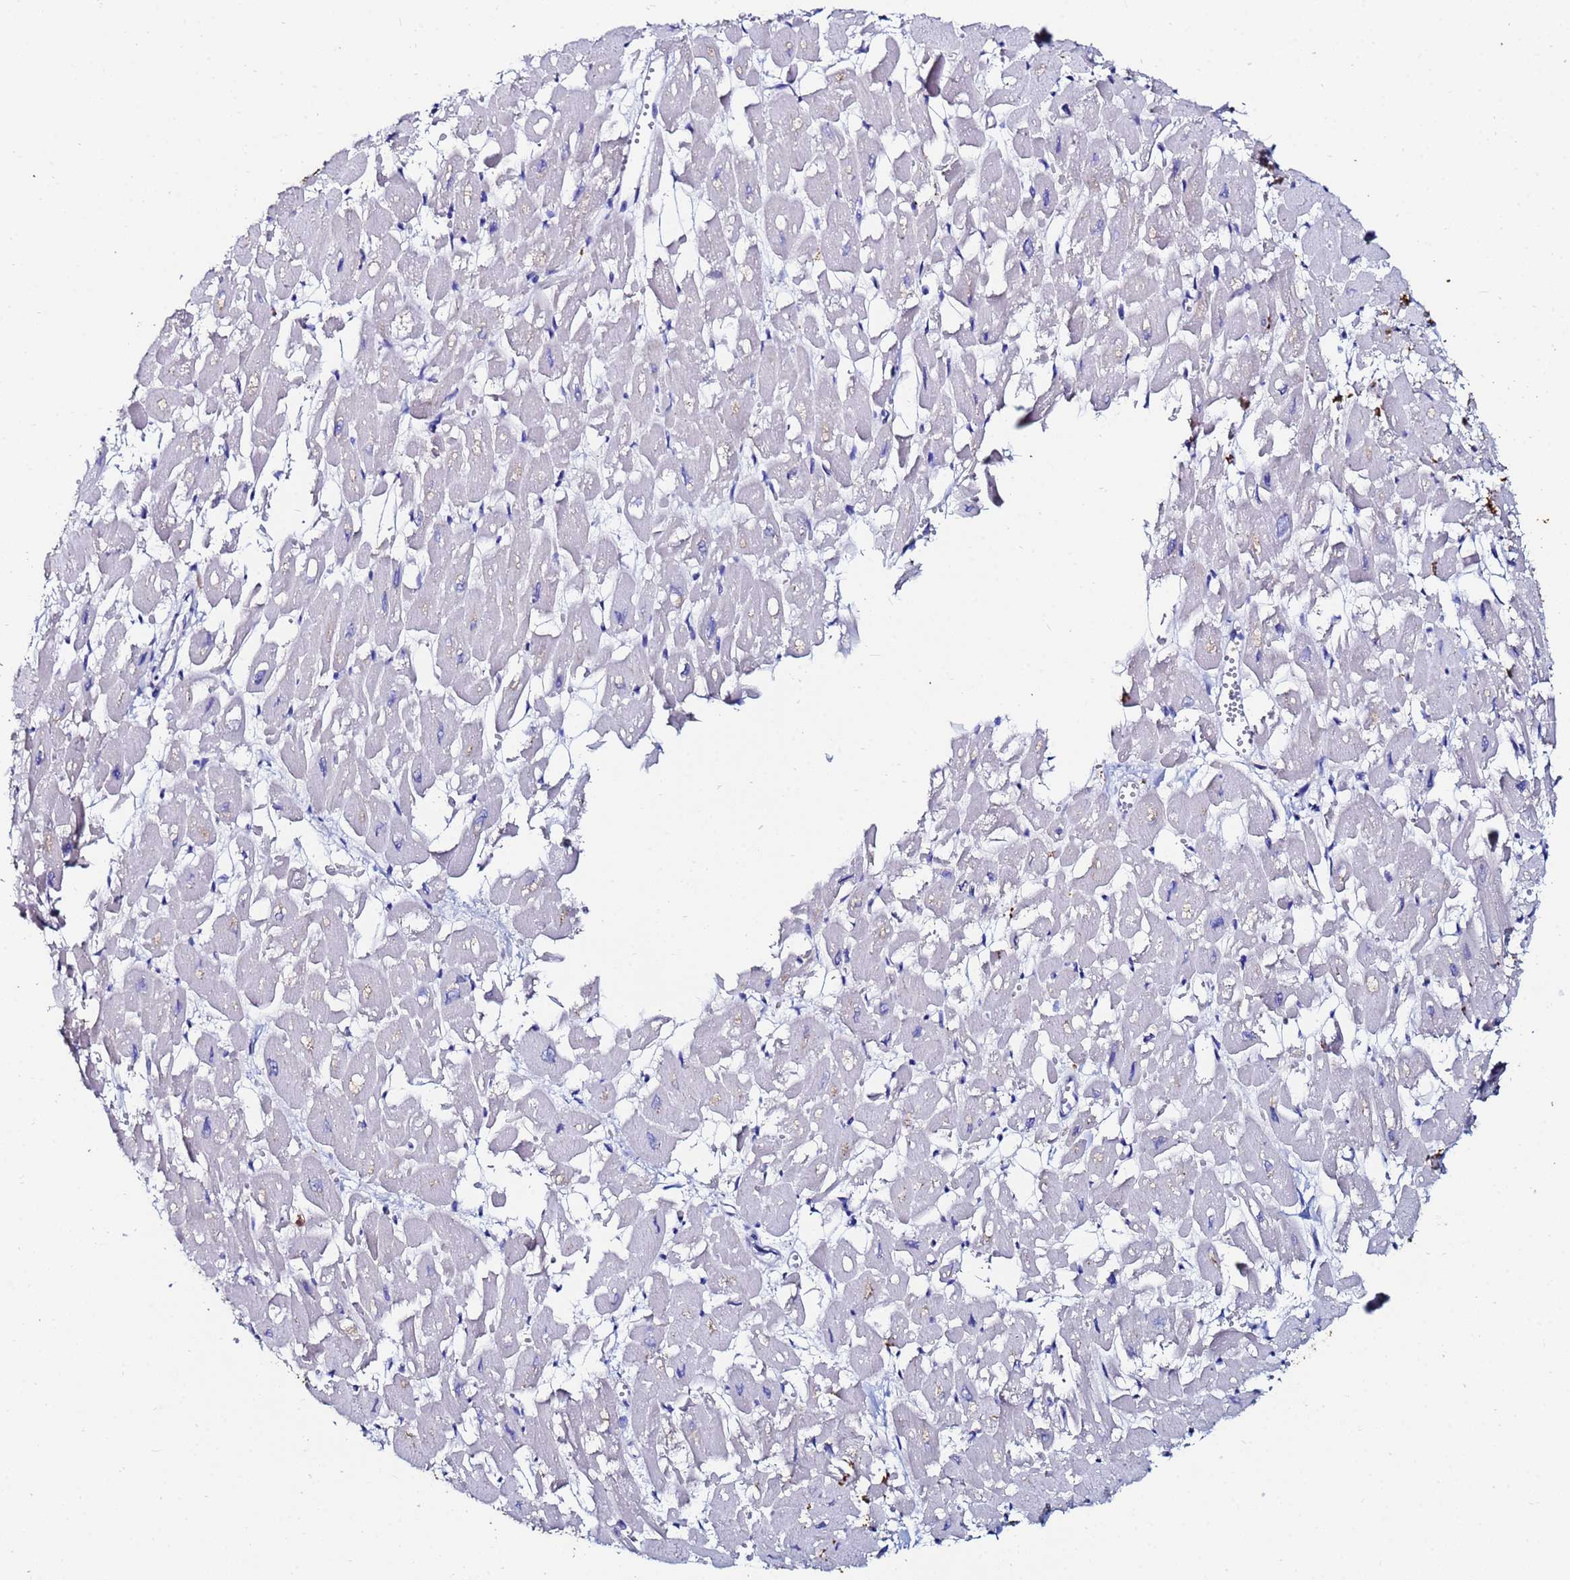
{"staining": {"intensity": "negative", "quantity": "none", "location": "none"}, "tissue": "heart muscle", "cell_type": "Cardiomyocytes", "image_type": "normal", "snomed": [{"axis": "morphology", "description": "Normal tissue, NOS"}, {"axis": "topography", "description": "Heart"}], "caption": "Immunohistochemistry of unremarkable heart muscle exhibits no expression in cardiomyocytes. (DAB (3,3'-diaminobenzidine) IHC, high magnification).", "gene": "BASP1", "patient": {"sex": "male", "age": 54}}